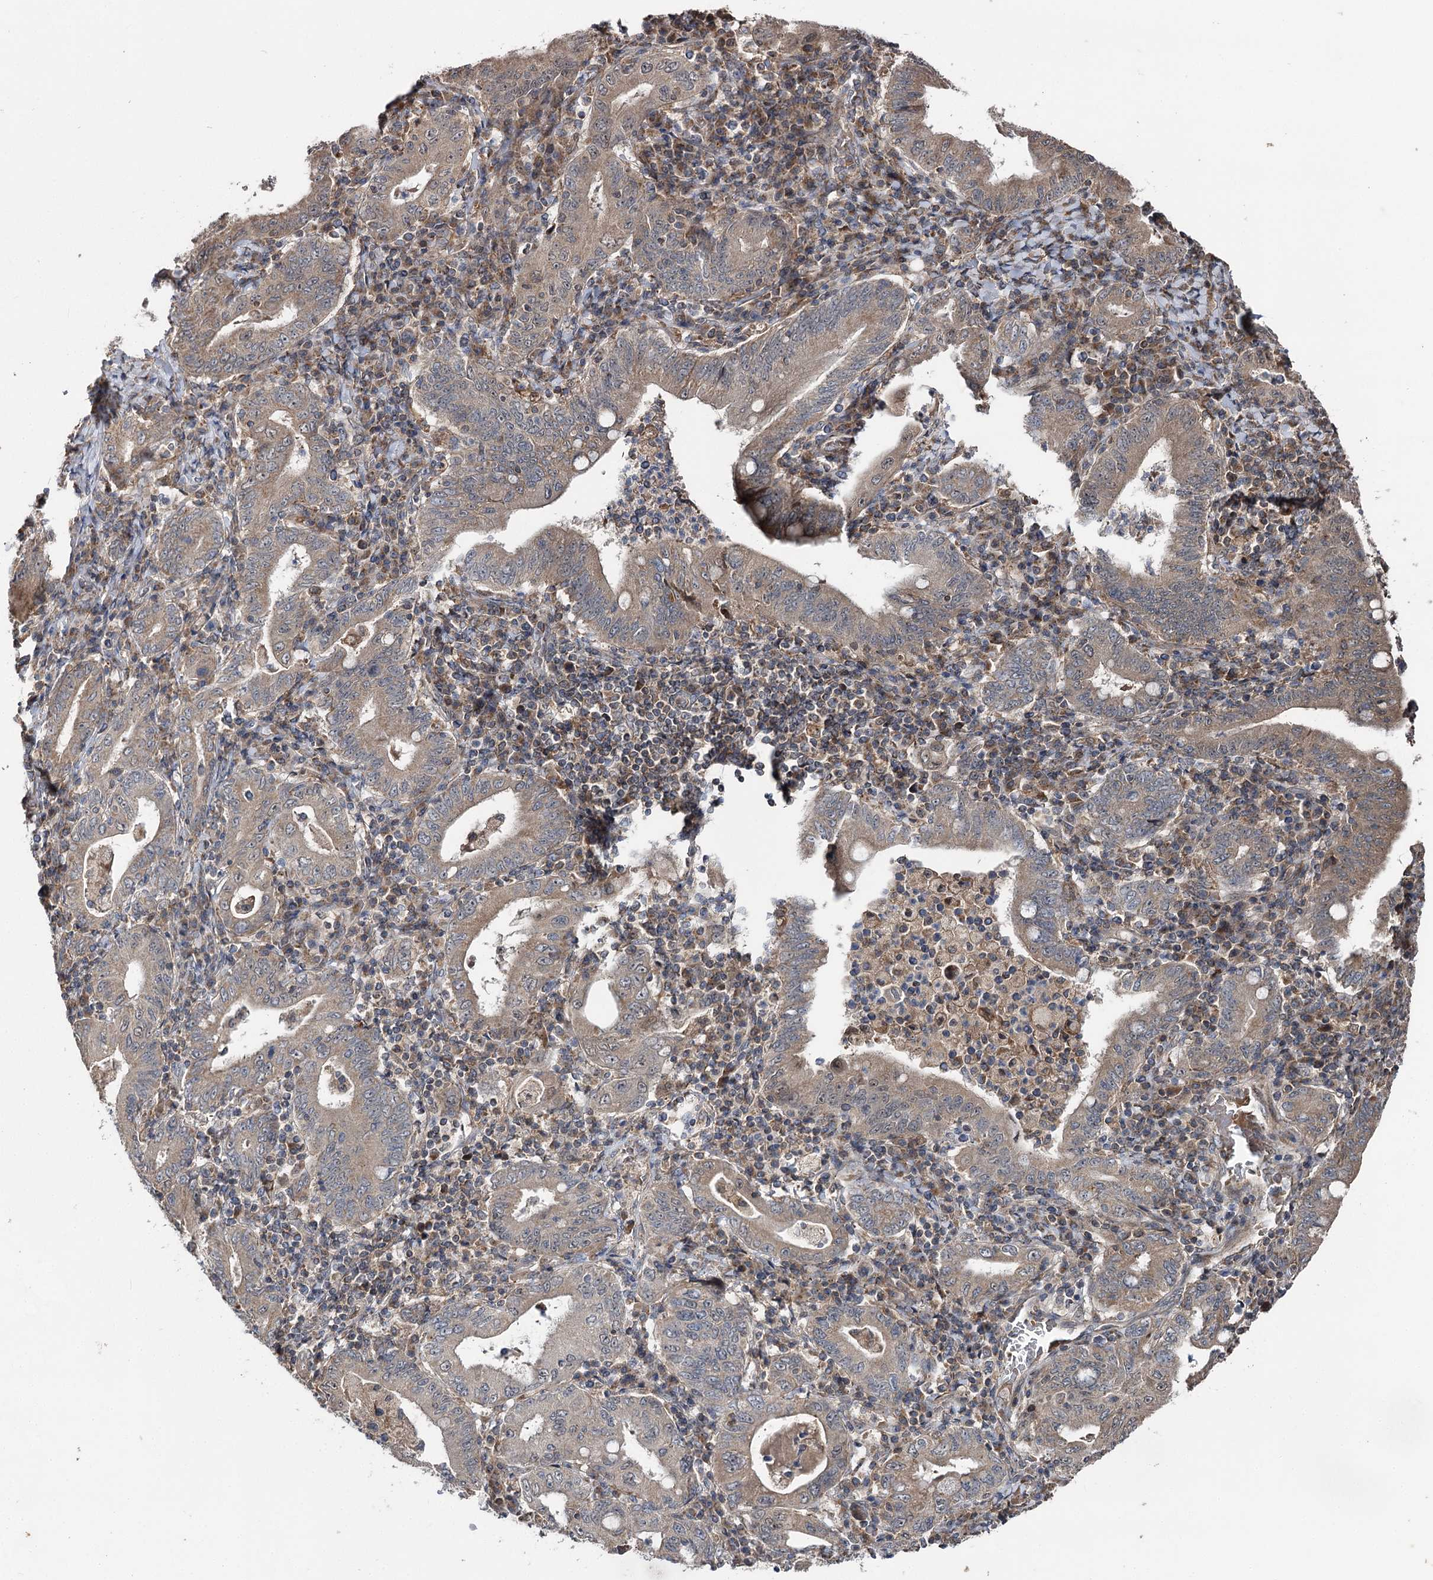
{"staining": {"intensity": "weak", "quantity": ">75%", "location": "cytoplasmic/membranous"}, "tissue": "stomach cancer", "cell_type": "Tumor cells", "image_type": "cancer", "snomed": [{"axis": "morphology", "description": "Normal tissue, NOS"}, {"axis": "morphology", "description": "Adenocarcinoma, NOS"}, {"axis": "topography", "description": "Esophagus"}, {"axis": "topography", "description": "Stomach, upper"}, {"axis": "topography", "description": "Peripheral nerve tissue"}], "caption": "Protein analysis of stomach cancer (adenocarcinoma) tissue reveals weak cytoplasmic/membranous positivity in about >75% of tumor cells. (Brightfield microscopy of DAB IHC at high magnification).", "gene": "MINDY3", "patient": {"sex": "male", "age": 62}}